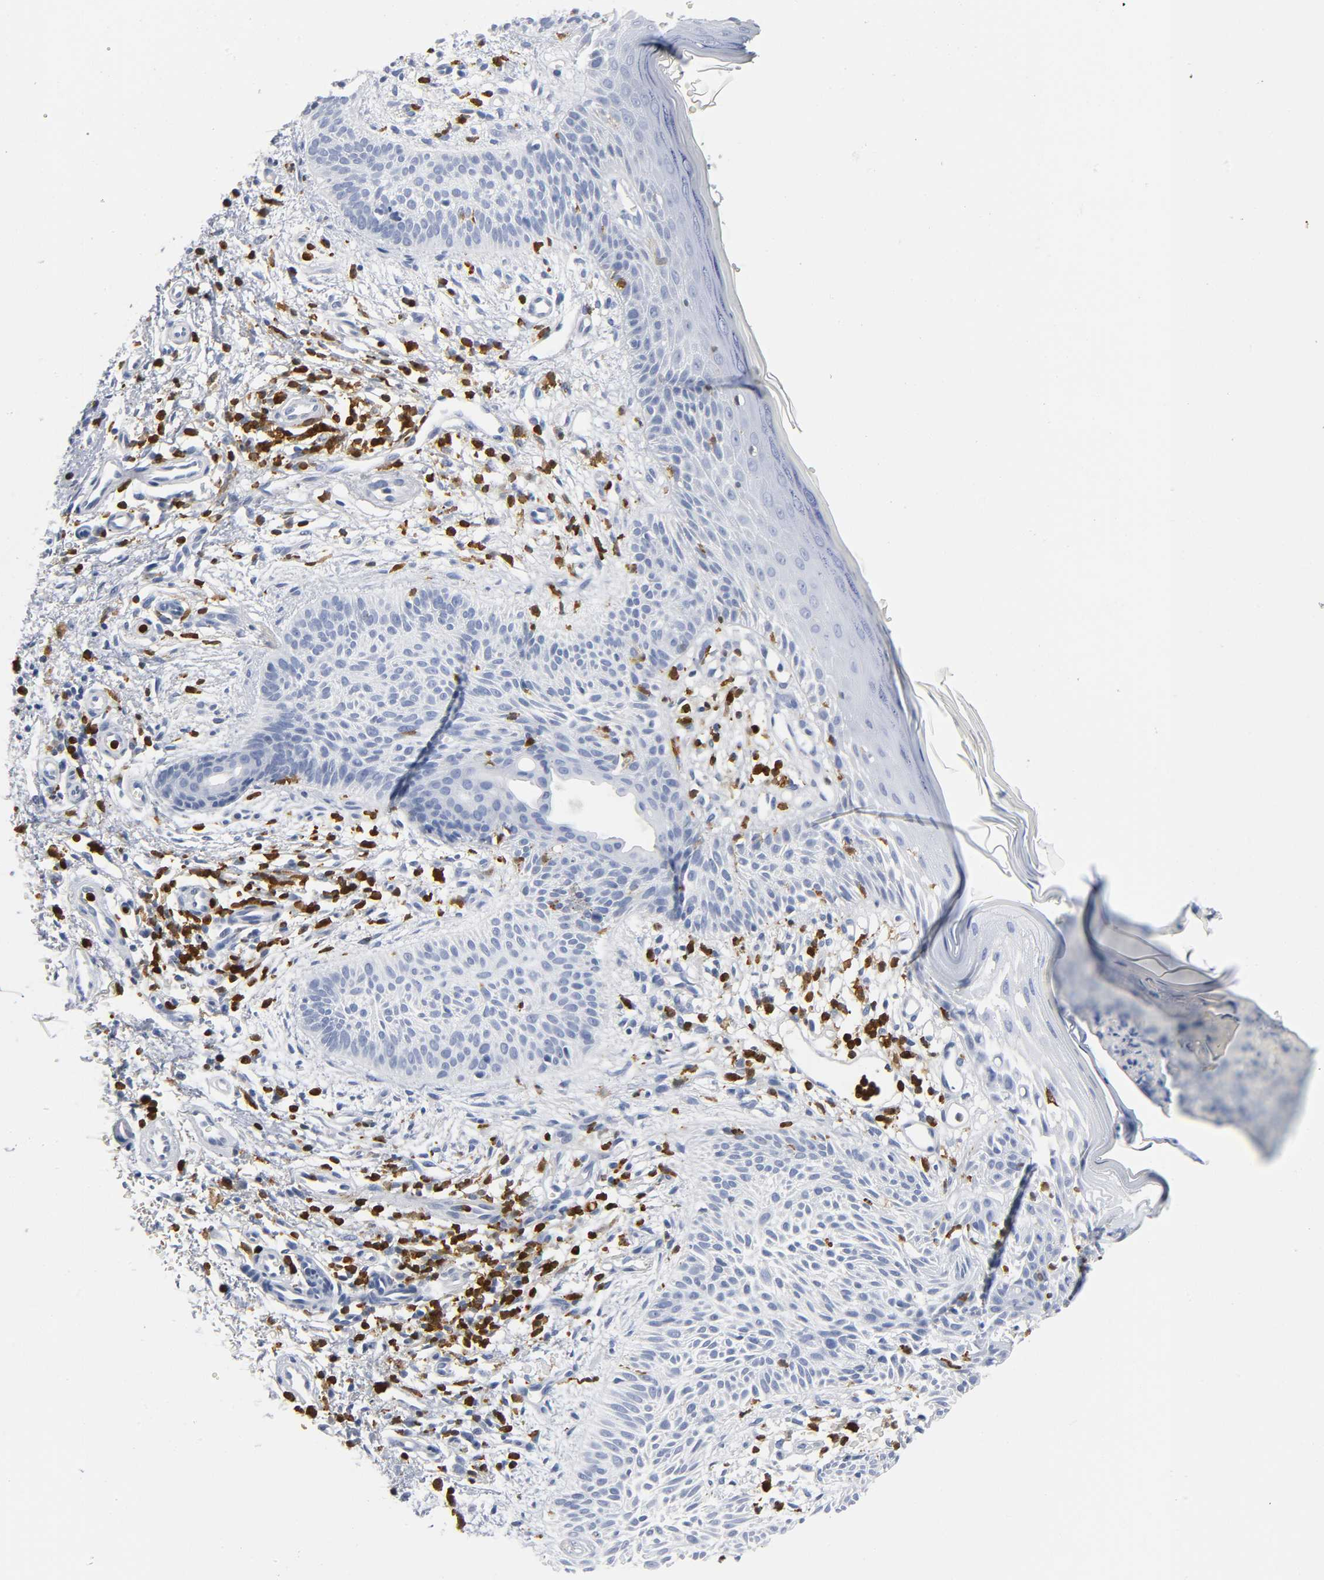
{"staining": {"intensity": "negative", "quantity": "none", "location": "none"}, "tissue": "skin cancer", "cell_type": "Tumor cells", "image_type": "cancer", "snomed": [{"axis": "morphology", "description": "Normal tissue, NOS"}, {"axis": "morphology", "description": "Basal cell carcinoma"}, {"axis": "topography", "description": "Skin"}], "caption": "Tumor cells are negative for protein expression in human skin basal cell carcinoma.", "gene": "DOK2", "patient": {"sex": "female", "age": 69}}